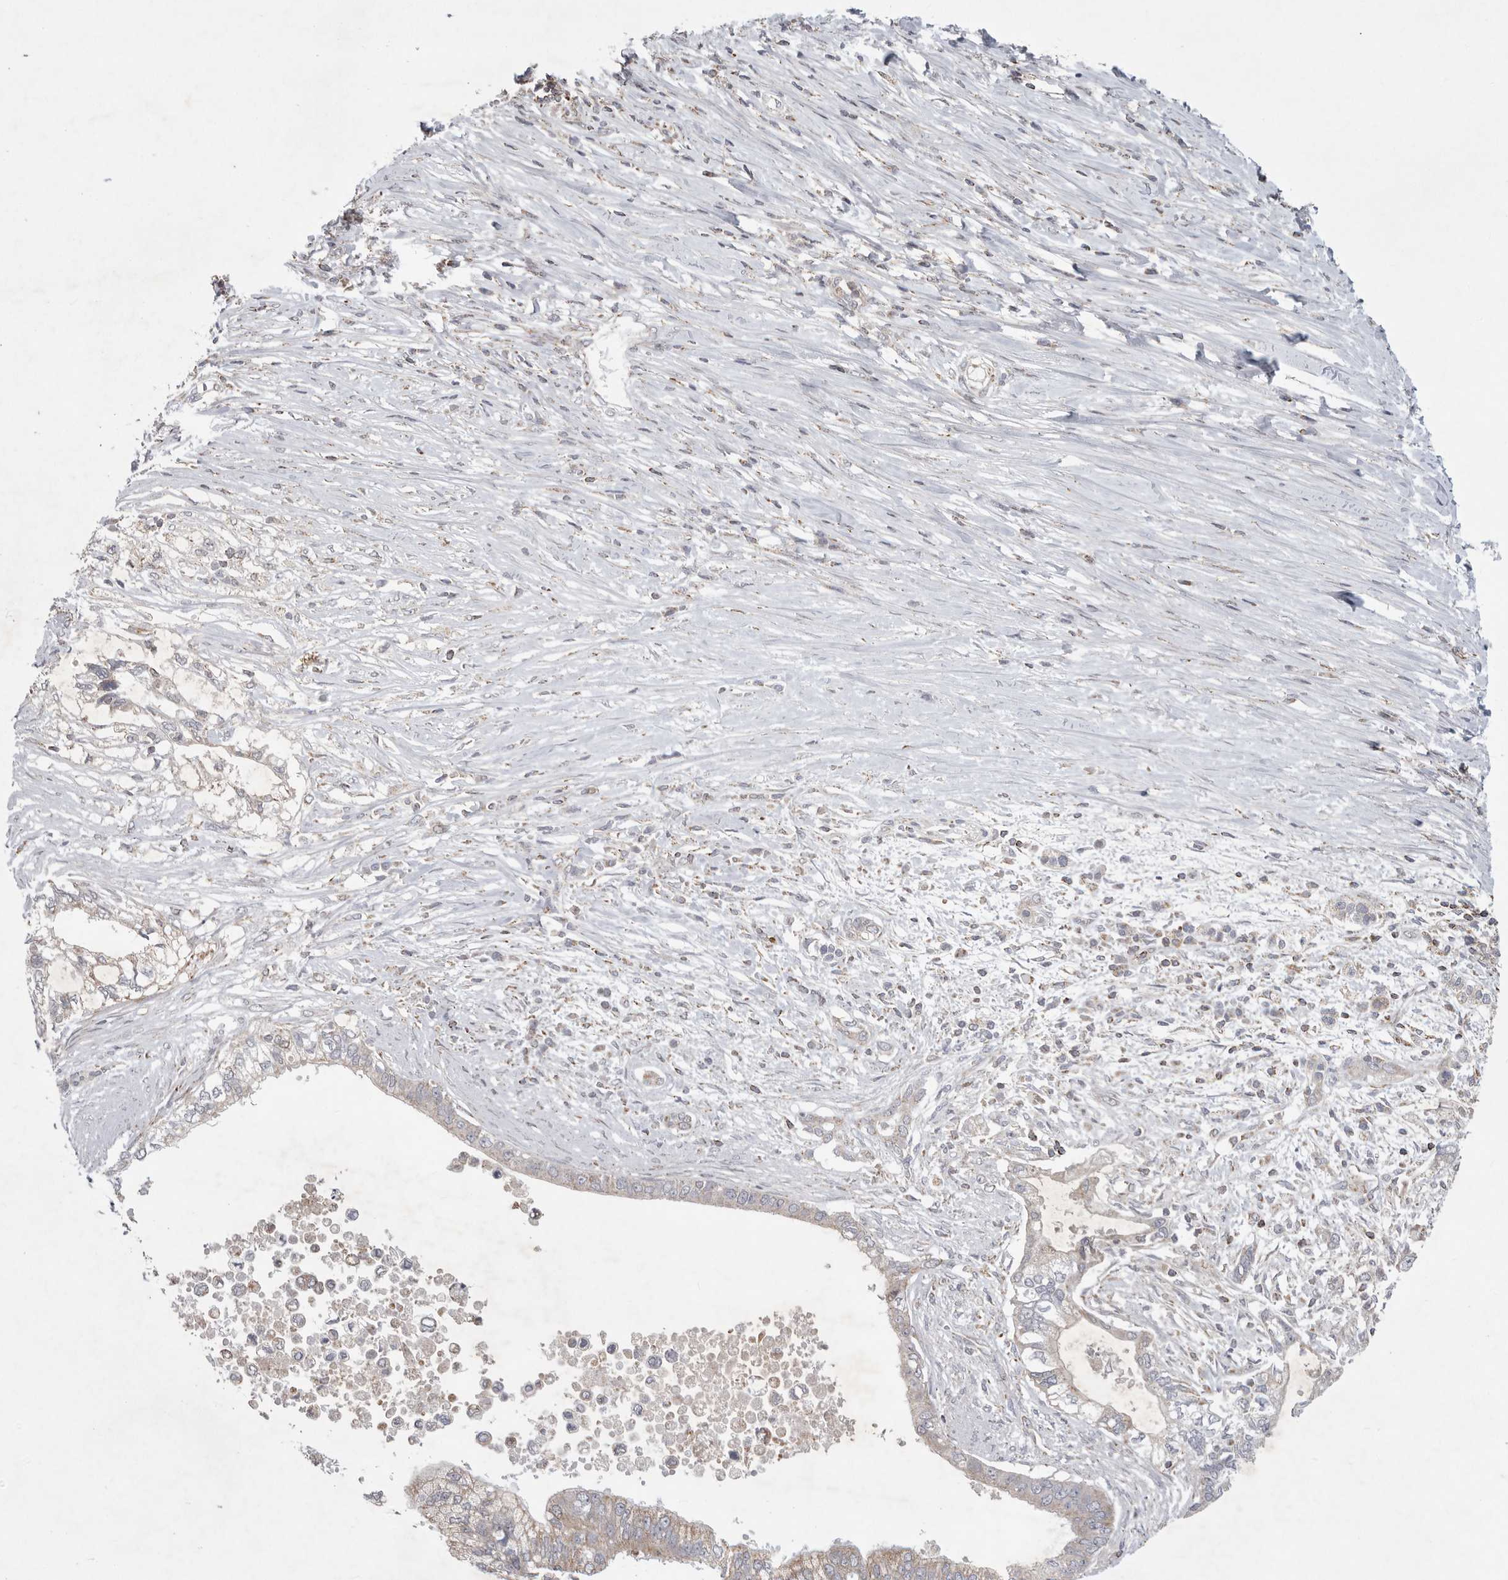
{"staining": {"intensity": "weak", "quantity": "25%-75%", "location": "cytoplasmic/membranous"}, "tissue": "pancreatic cancer", "cell_type": "Tumor cells", "image_type": "cancer", "snomed": [{"axis": "morphology", "description": "Normal tissue, NOS"}, {"axis": "morphology", "description": "Adenocarcinoma, NOS"}, {"axis": "topography", "description": "Pancreas"}, {"axis": "topography", "description": "Peripheral nerve tissue"}], "caption": "Immunohistochemistry (IHC) (DAB) staining of adenocarcinoma (pancreatic) exhibits weak cytoplasmic/membranous protein positivity in approximately 25%-75% of tumor cells. The protein of interest is stained brown, and the nuclei are stained in blue (DAB IHC with brightfield microscopy, high magnification).", "gene": "MPZL1", "patient": {"sex": "male", "age": 59}}